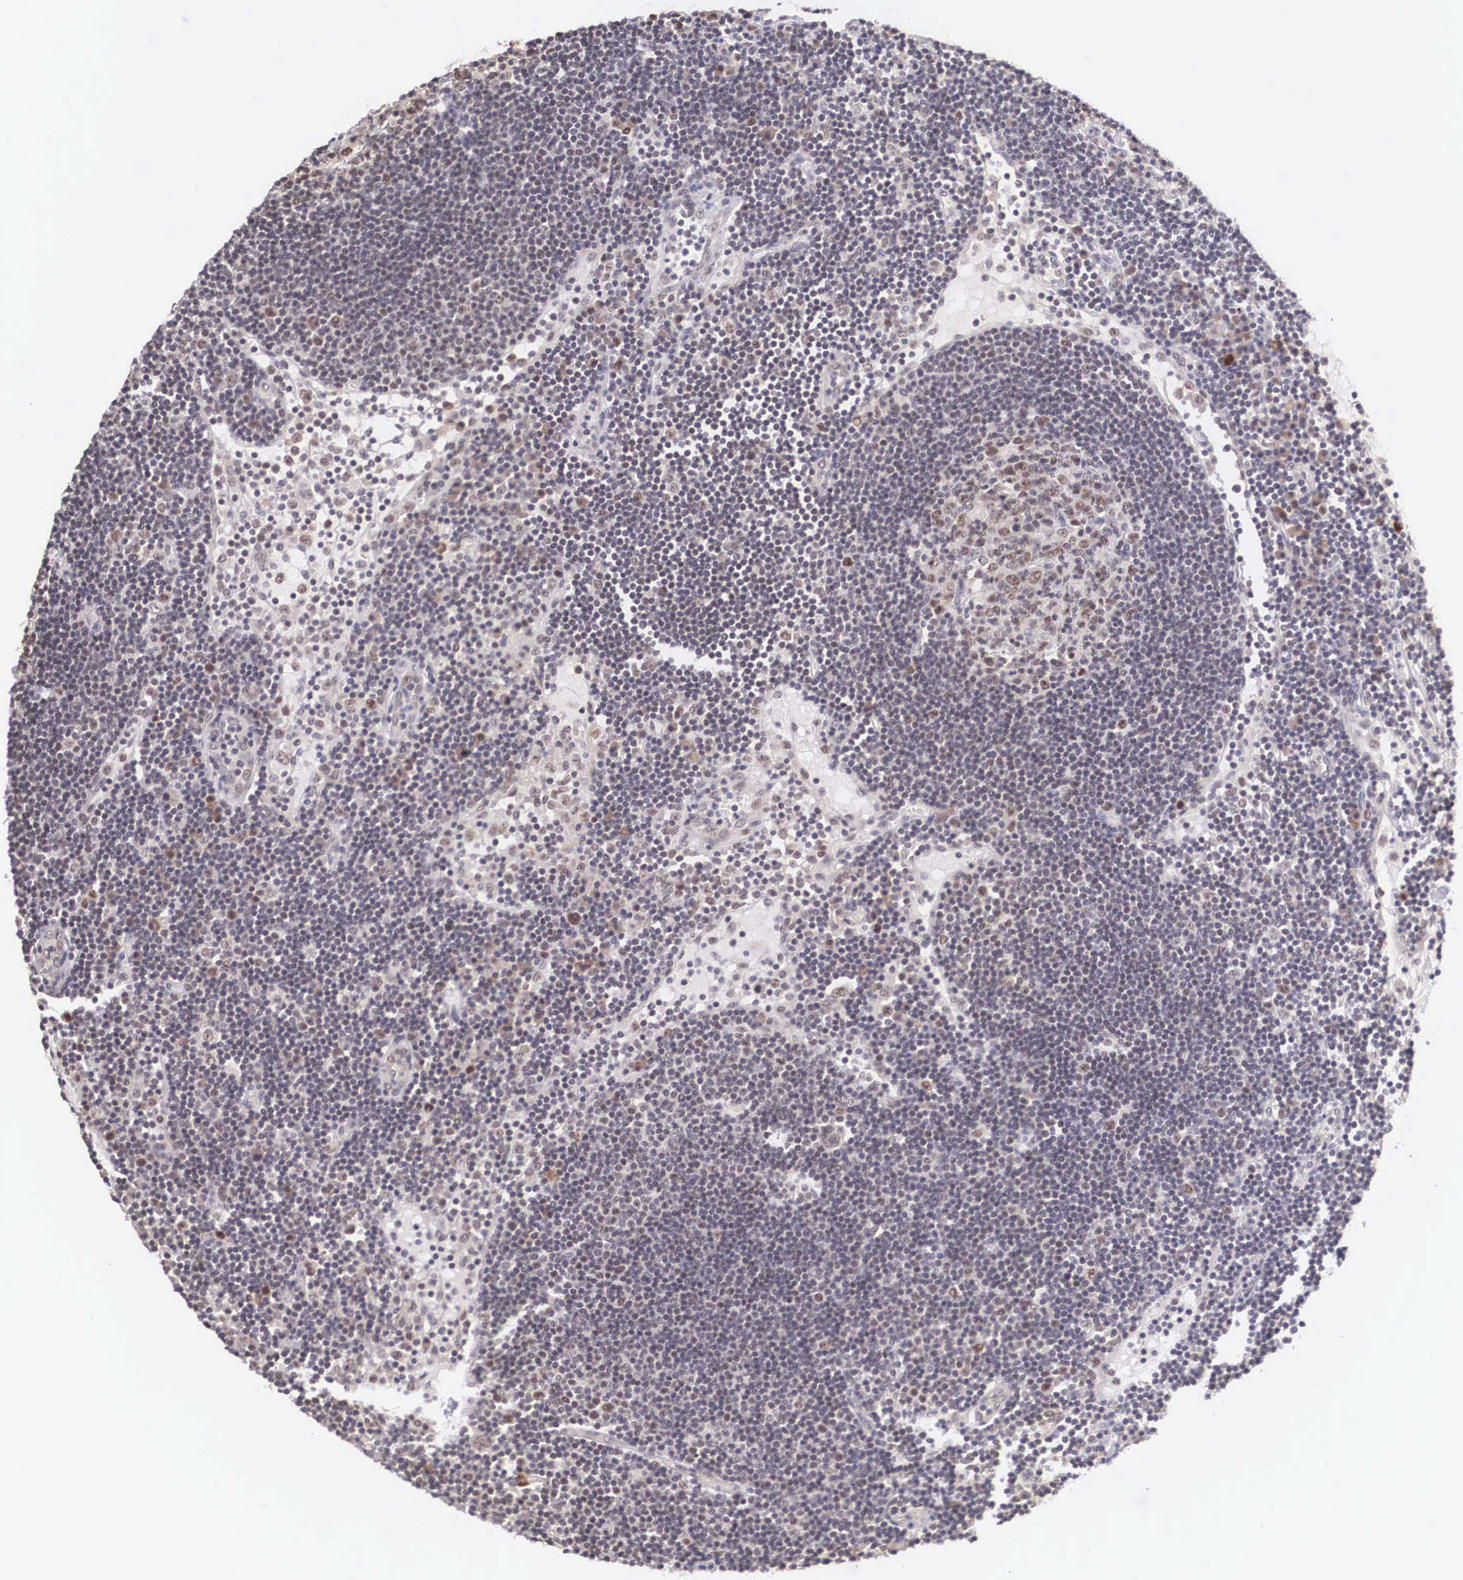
{"staining": {"intensity": "moderate", "quantity": "25%-75%", "location": "nuclear"}, "tissue": "lymph node", "cell_type": "Germinal center cells", "image_type": "normal", "snomed": [{"axis": "morphology", "description": "Normal tissue, NOS"}, {"axis": "topography", "description": "Lymph node"}], "caption": "Germinal center cells reveal moderate nuclear expression in approximately 25%-75% of cells in benign lymph node.", "gene": "ZNF275", "patient": {"sex": "male", "age": 54}}